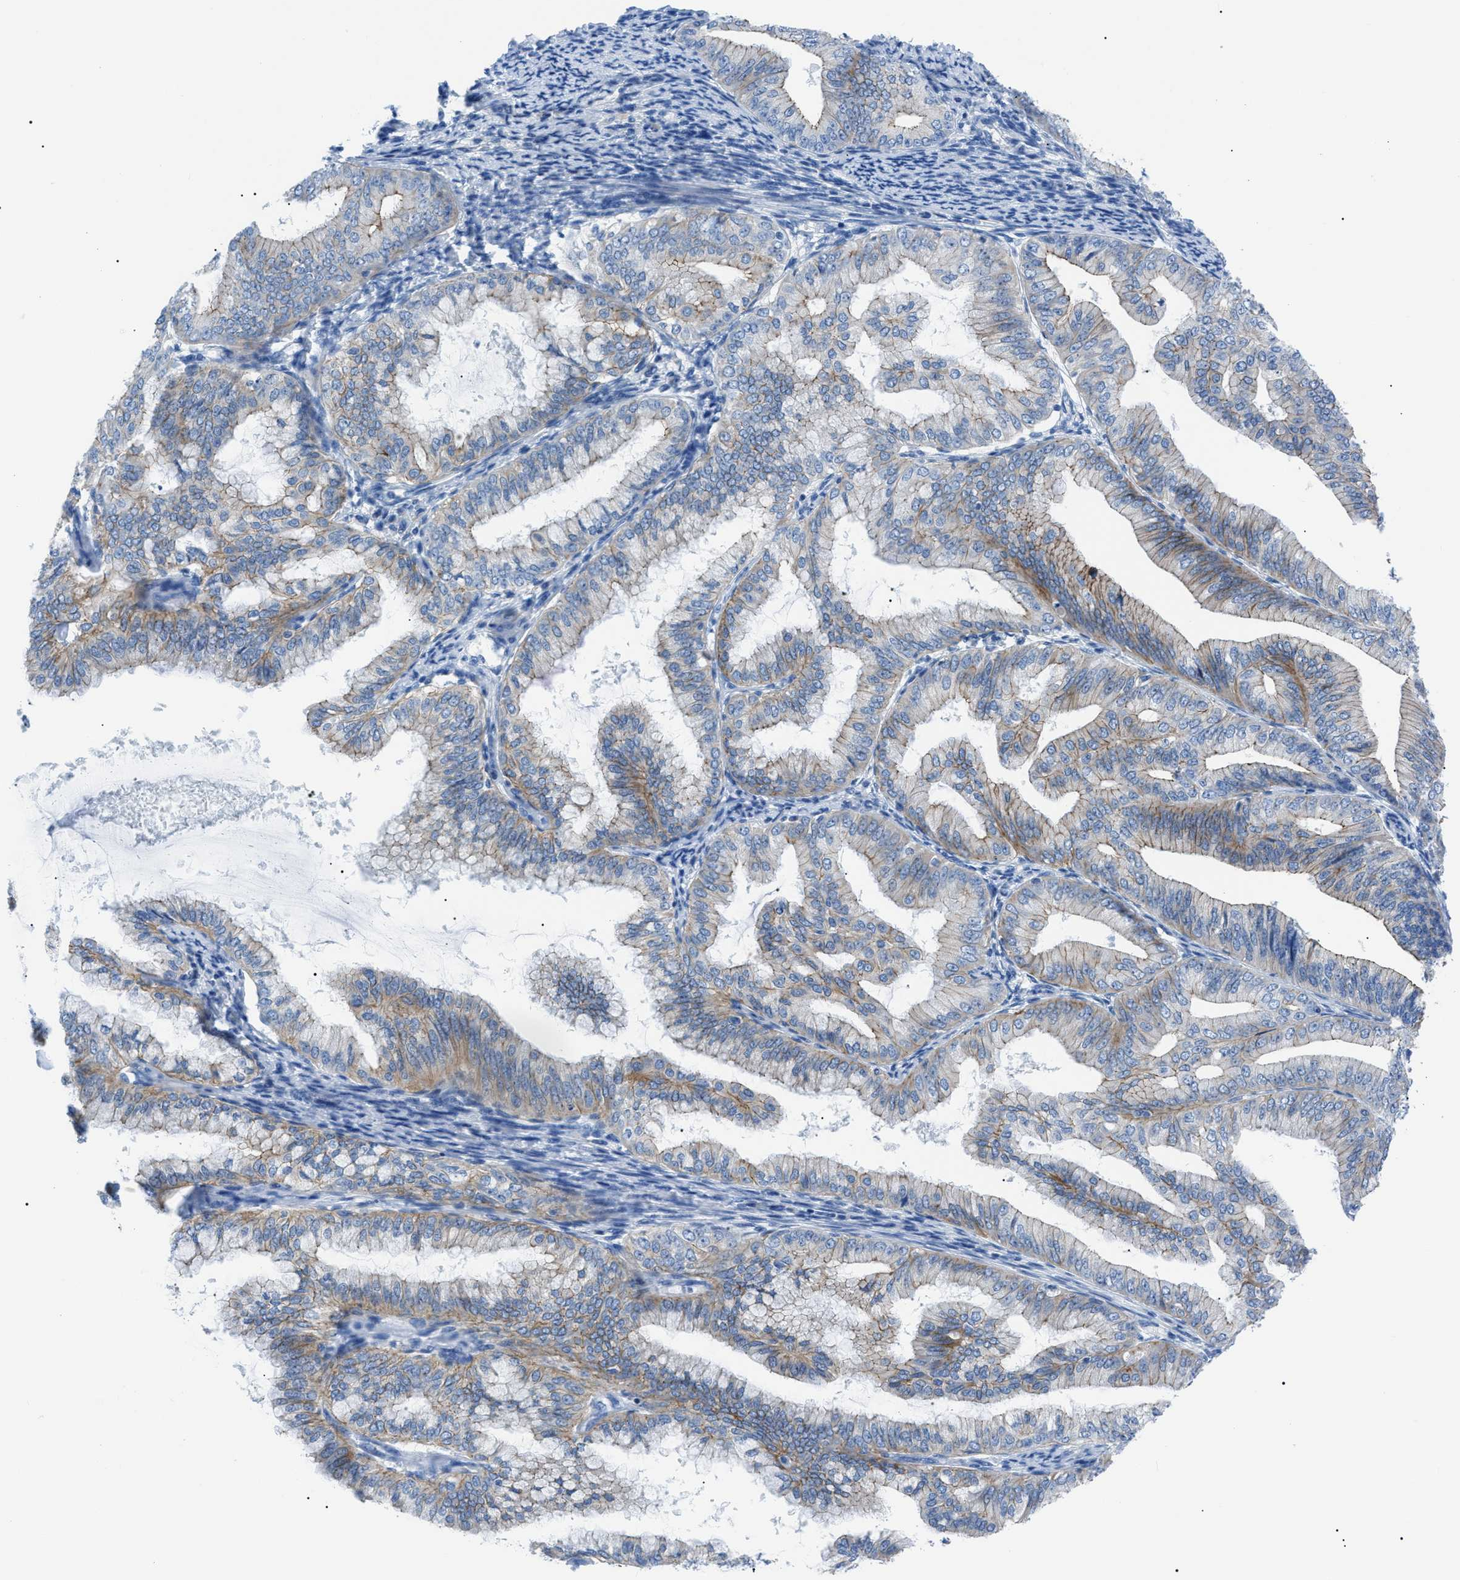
{"staining": {"intensity": "weak", "quantity": ">75%", "location": "cytoplasmic/membranous"}, "tissue": "endometrial cancer", "cell_type": "Tumor cells", "image_type": "cancer", "snomed": [{"axis": "morphology", "description": "Adenocarcinoma, NOS"}, {"axis": "topography", "description": "Endometrium"}], "caption": "Protein staining demonstrates weak cytoplasmic/membranous staining in approximately >75% of tumor cells in endometrial adenocarcinoma. Immunohistochemistry stains the protein of interest in brown and the nuclei are stained blue.", "gene": "ZDHHC24", "patient": {"sex": "female", "age": 63}}